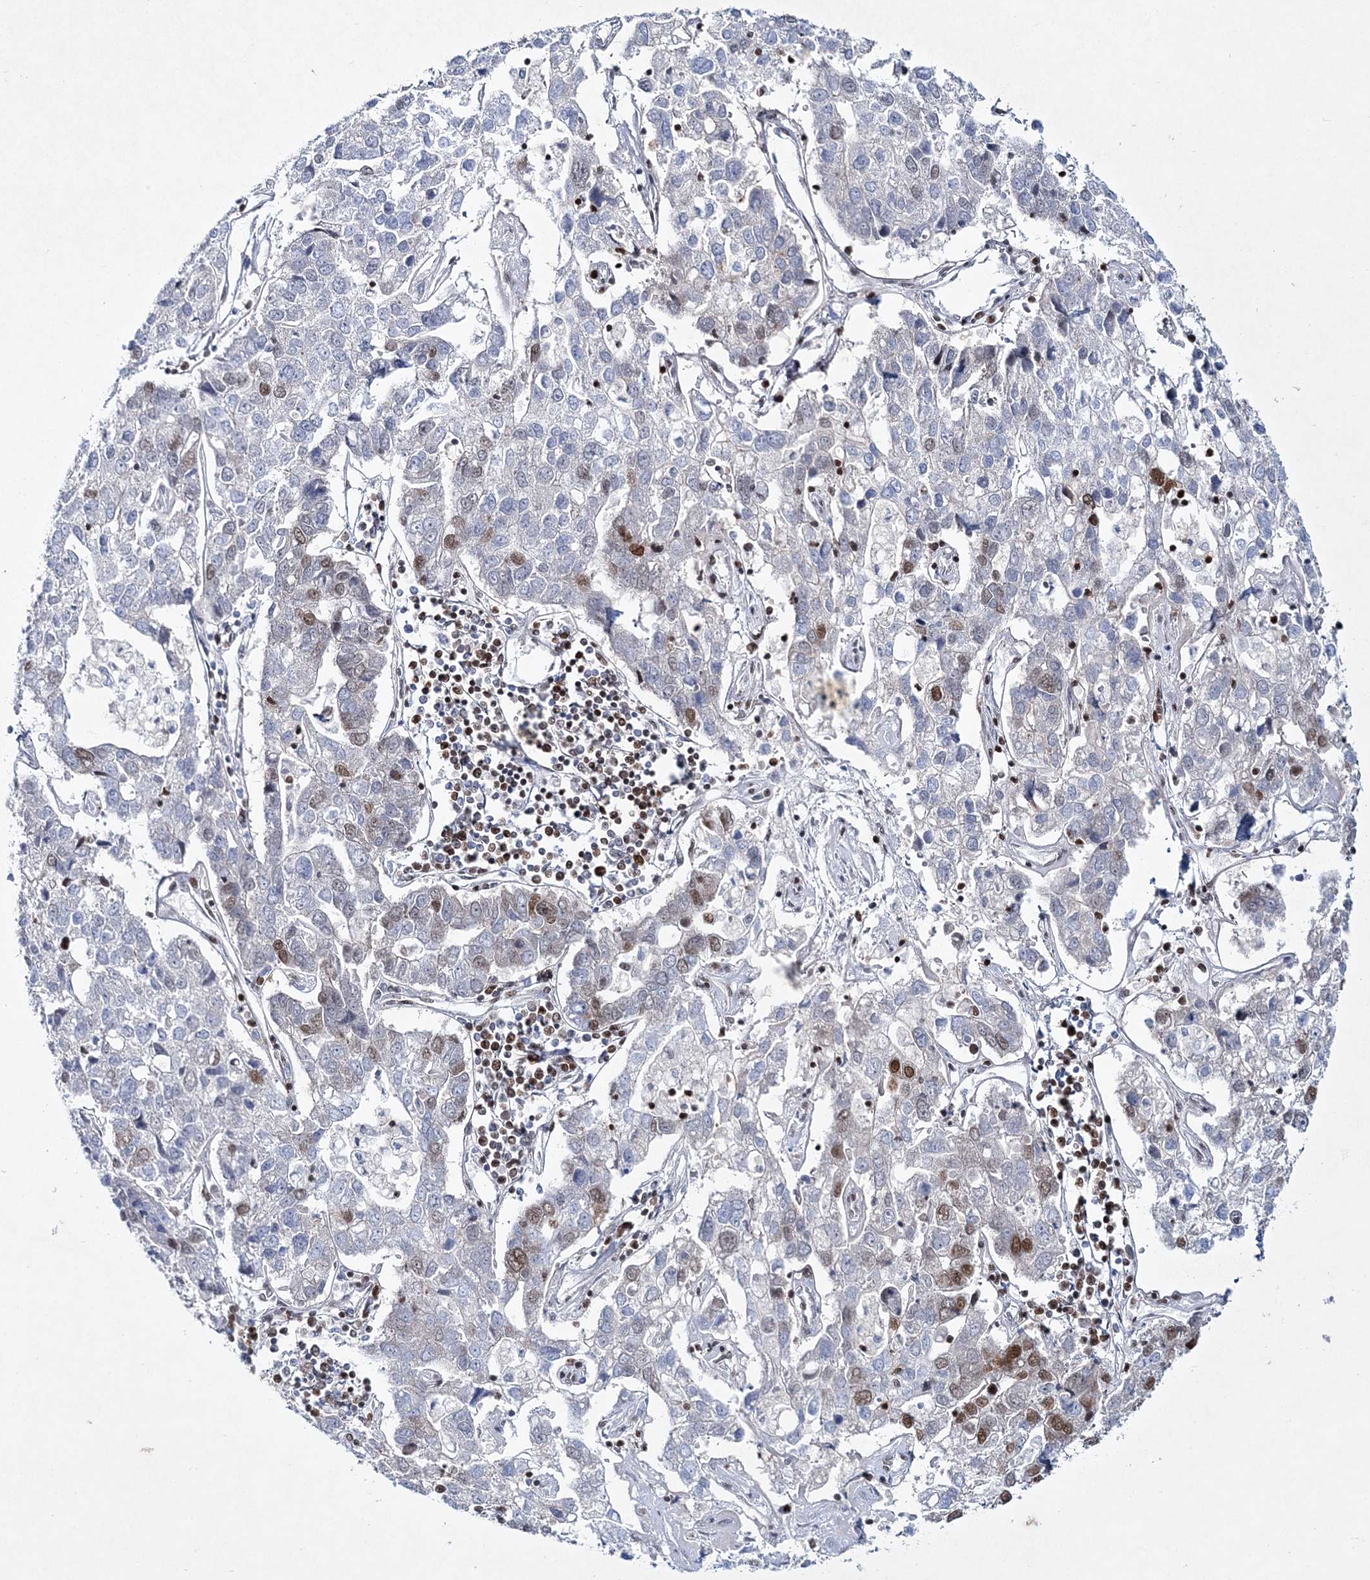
{"staining": {"intensity": "moderate", "quantity": "<25%", "location": "nuclear"}, "tissue": "pancreatic cancer", "cell_type": "Tumor cells", "image_type": "cancer", "snomed": [{"axis": "morphology", "description": "Adenocarcinoma, NOS"}, {"axis": "topography", "description": "Pancreas"}], "caption": "Immunohistochemical staining of human pancreatic adenocarcinoma shows moderate nuclear protein positivity in approximately <25% of tumor cells. (Brightfield microscopy of DAB IHC at high magnification).", "gene": "LRRFIP2", "patient": {"sex": "female", "age": 61}}